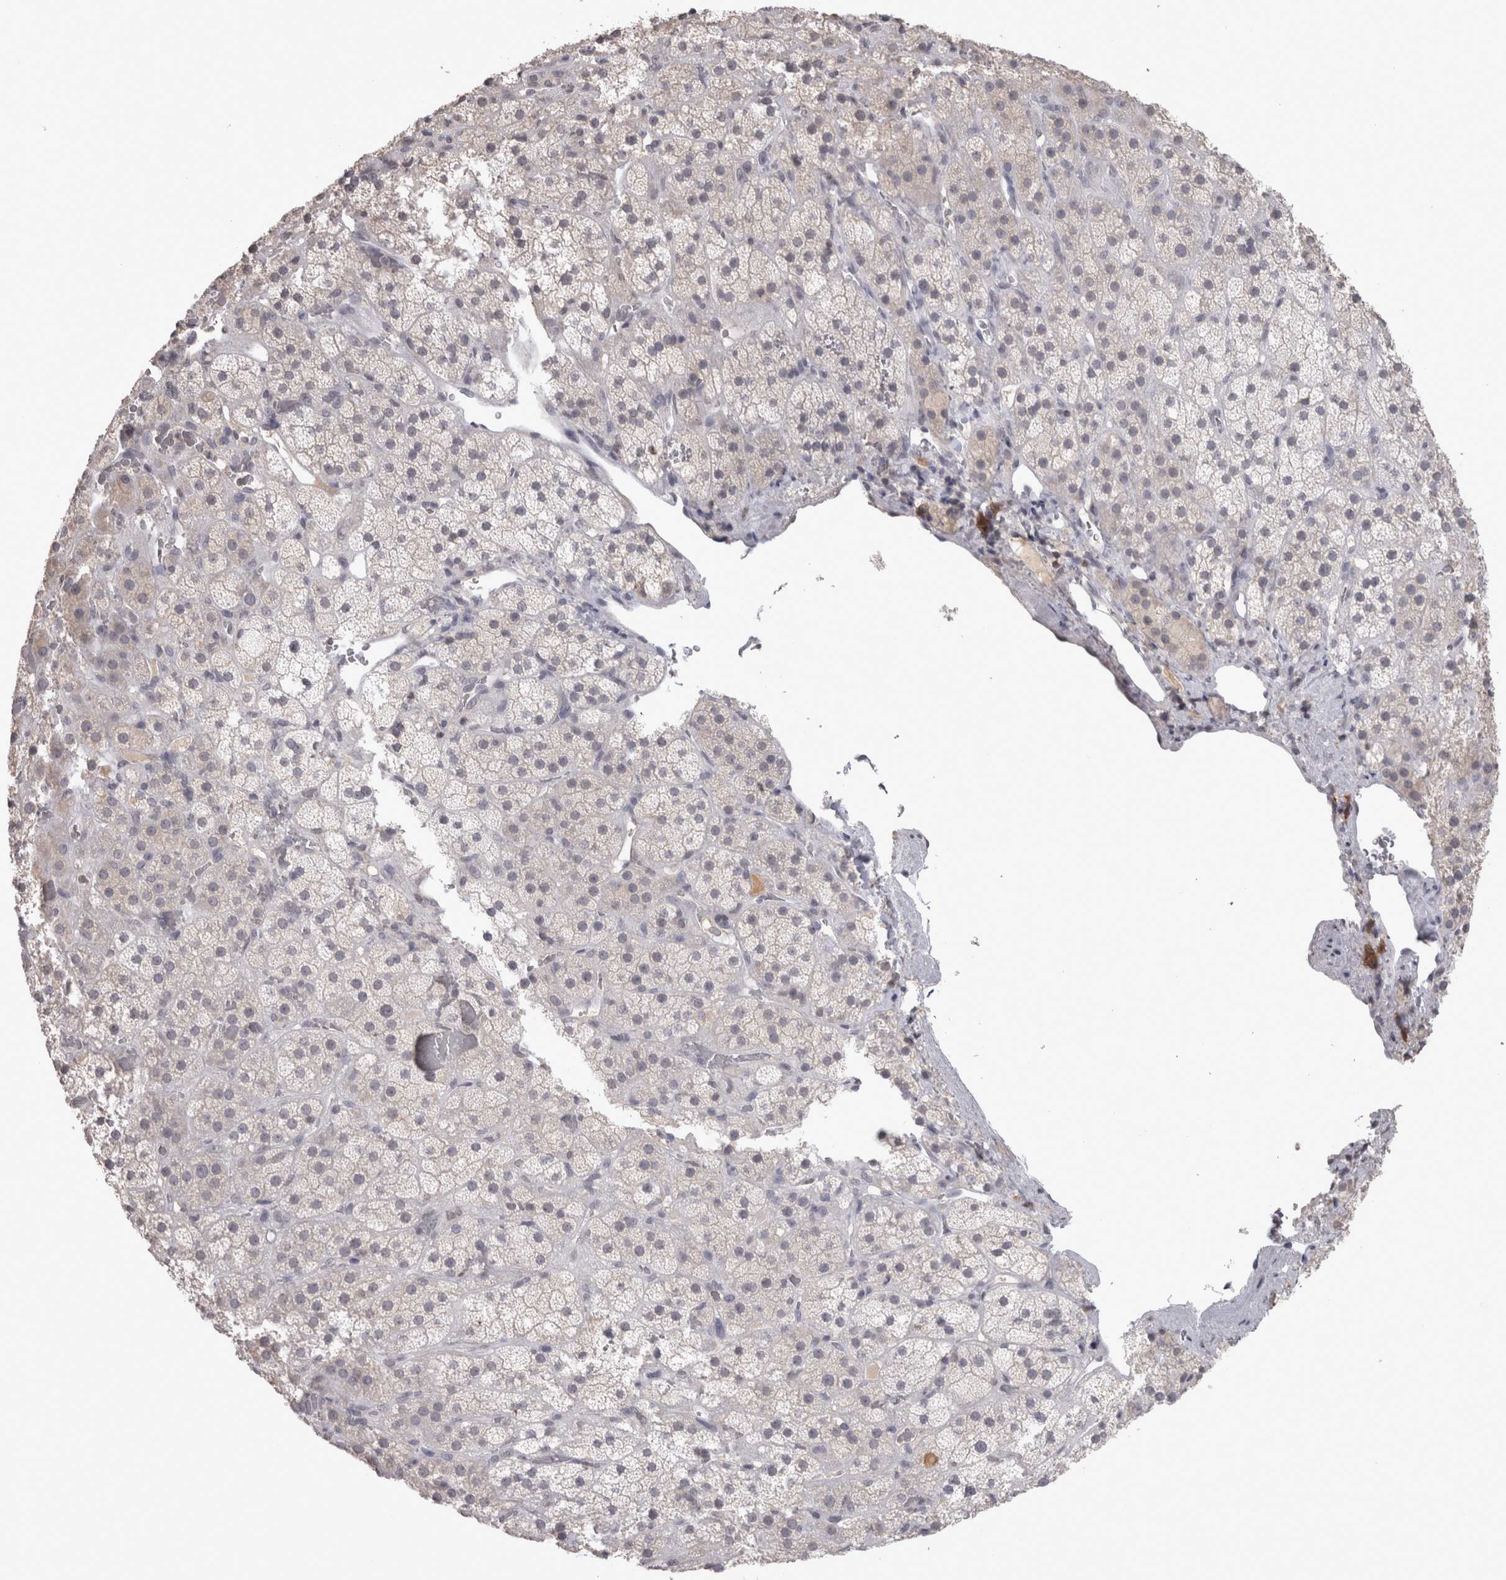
{"staining": {"intensity": "negative", "quantity": "none", "location": "none"}, "tissue": "adrenal gland", "cell_type": "Glandular cells", "image_type": "normal", "snomed": [{"axis": "morphology", "description": "Normal tissue, NOS"}, {"axis": "topography", "description": "Adrenal gland"}], "caption": "Immunohistochemistry of normal human adrenal gland exhibits no expression in glandular cells.", "gene": "LAX1", "patient": {"sex": "male", "age": 57}}